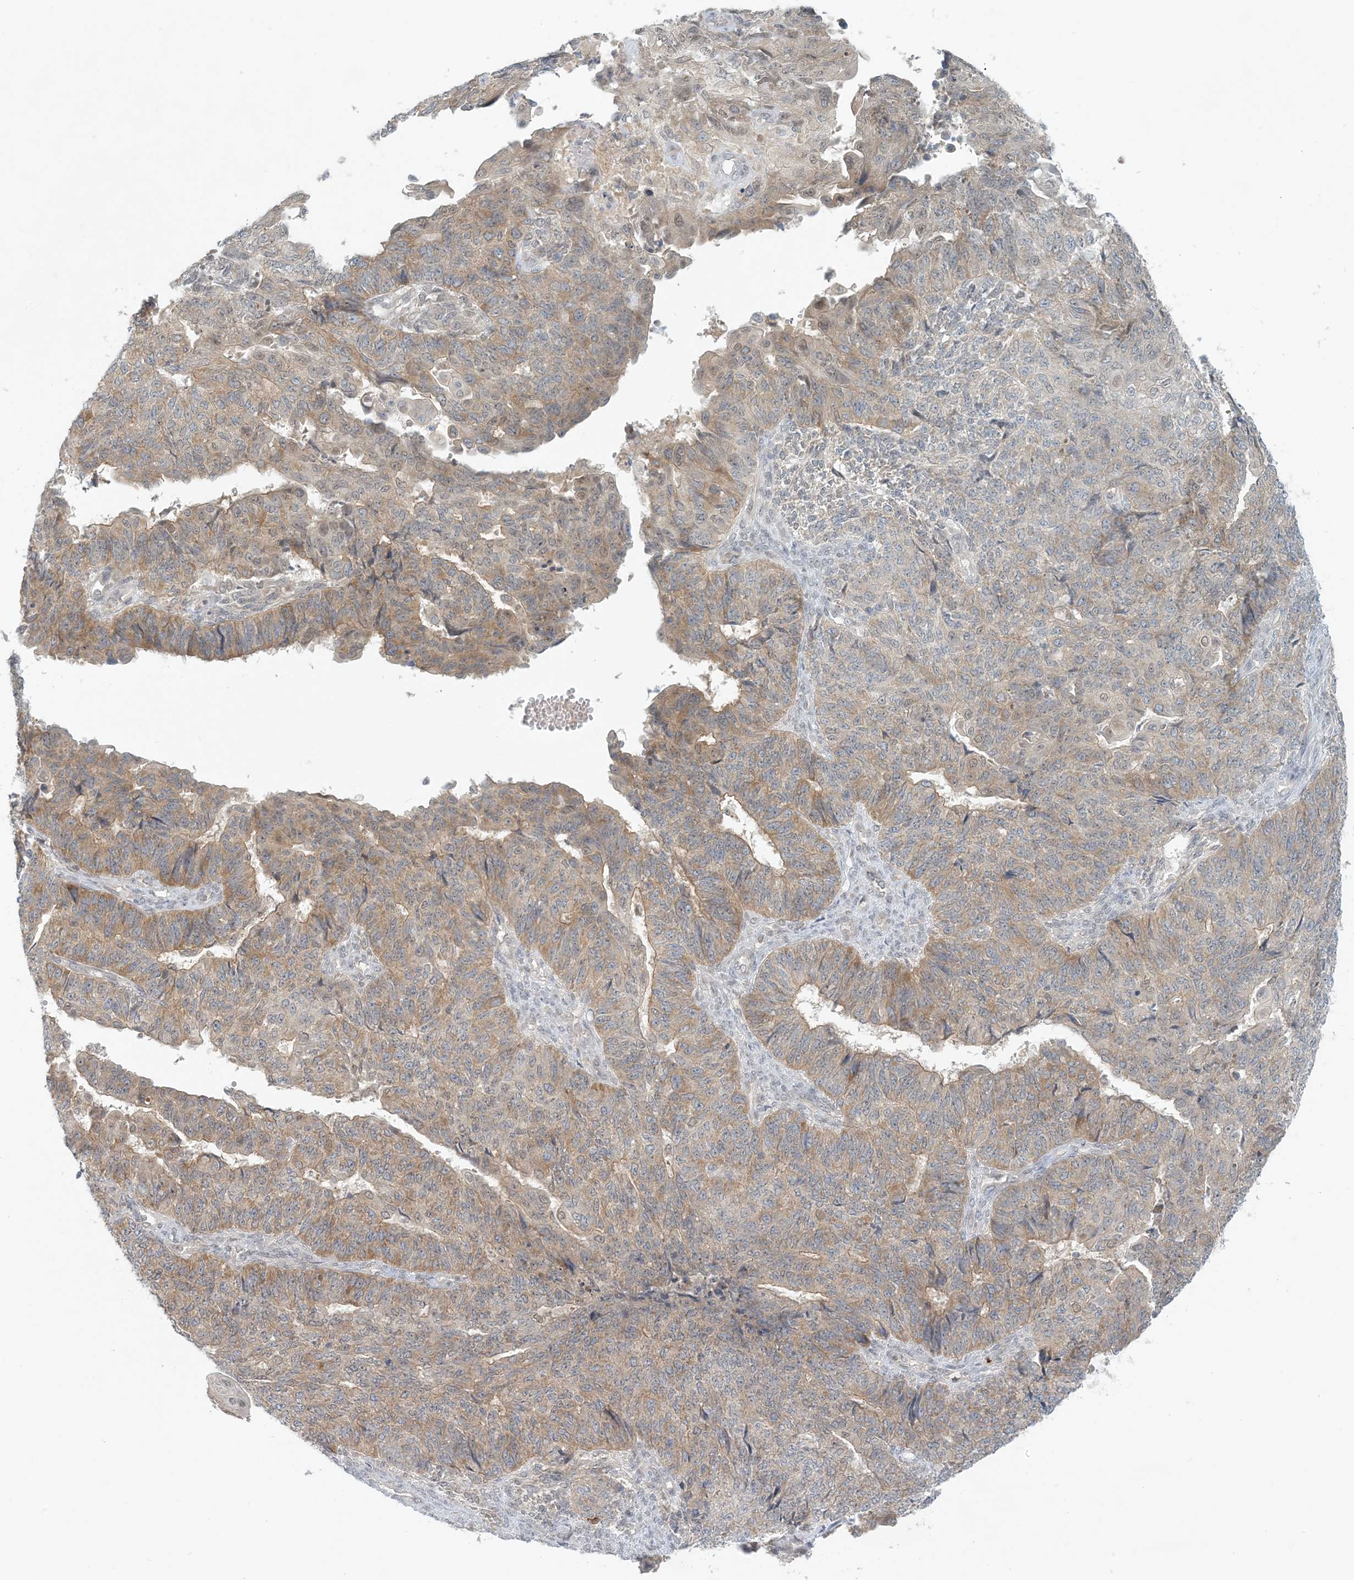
{"staining": {"intensity": "moderate", "quantity": ">75%", "location": "cytoplasmic/membranous"}, "tissue": "endometrial cancer", "cell_type": "Tumor cells", "image_type": "cancer", "snomed": [{"axis": "morphology", "description": "Adenocarcinoma, NOS"}, {"axis": "topography", "description": "Endometrium"}], "caption": "Protein expression analysis of adenocarcinoma (endometrial) demonstrates moderate cytoplasmic/membranous positivity in about >75% of tumor cells.", "gene": "OBI1", "patient": {"sex": "female", "age": 32}}